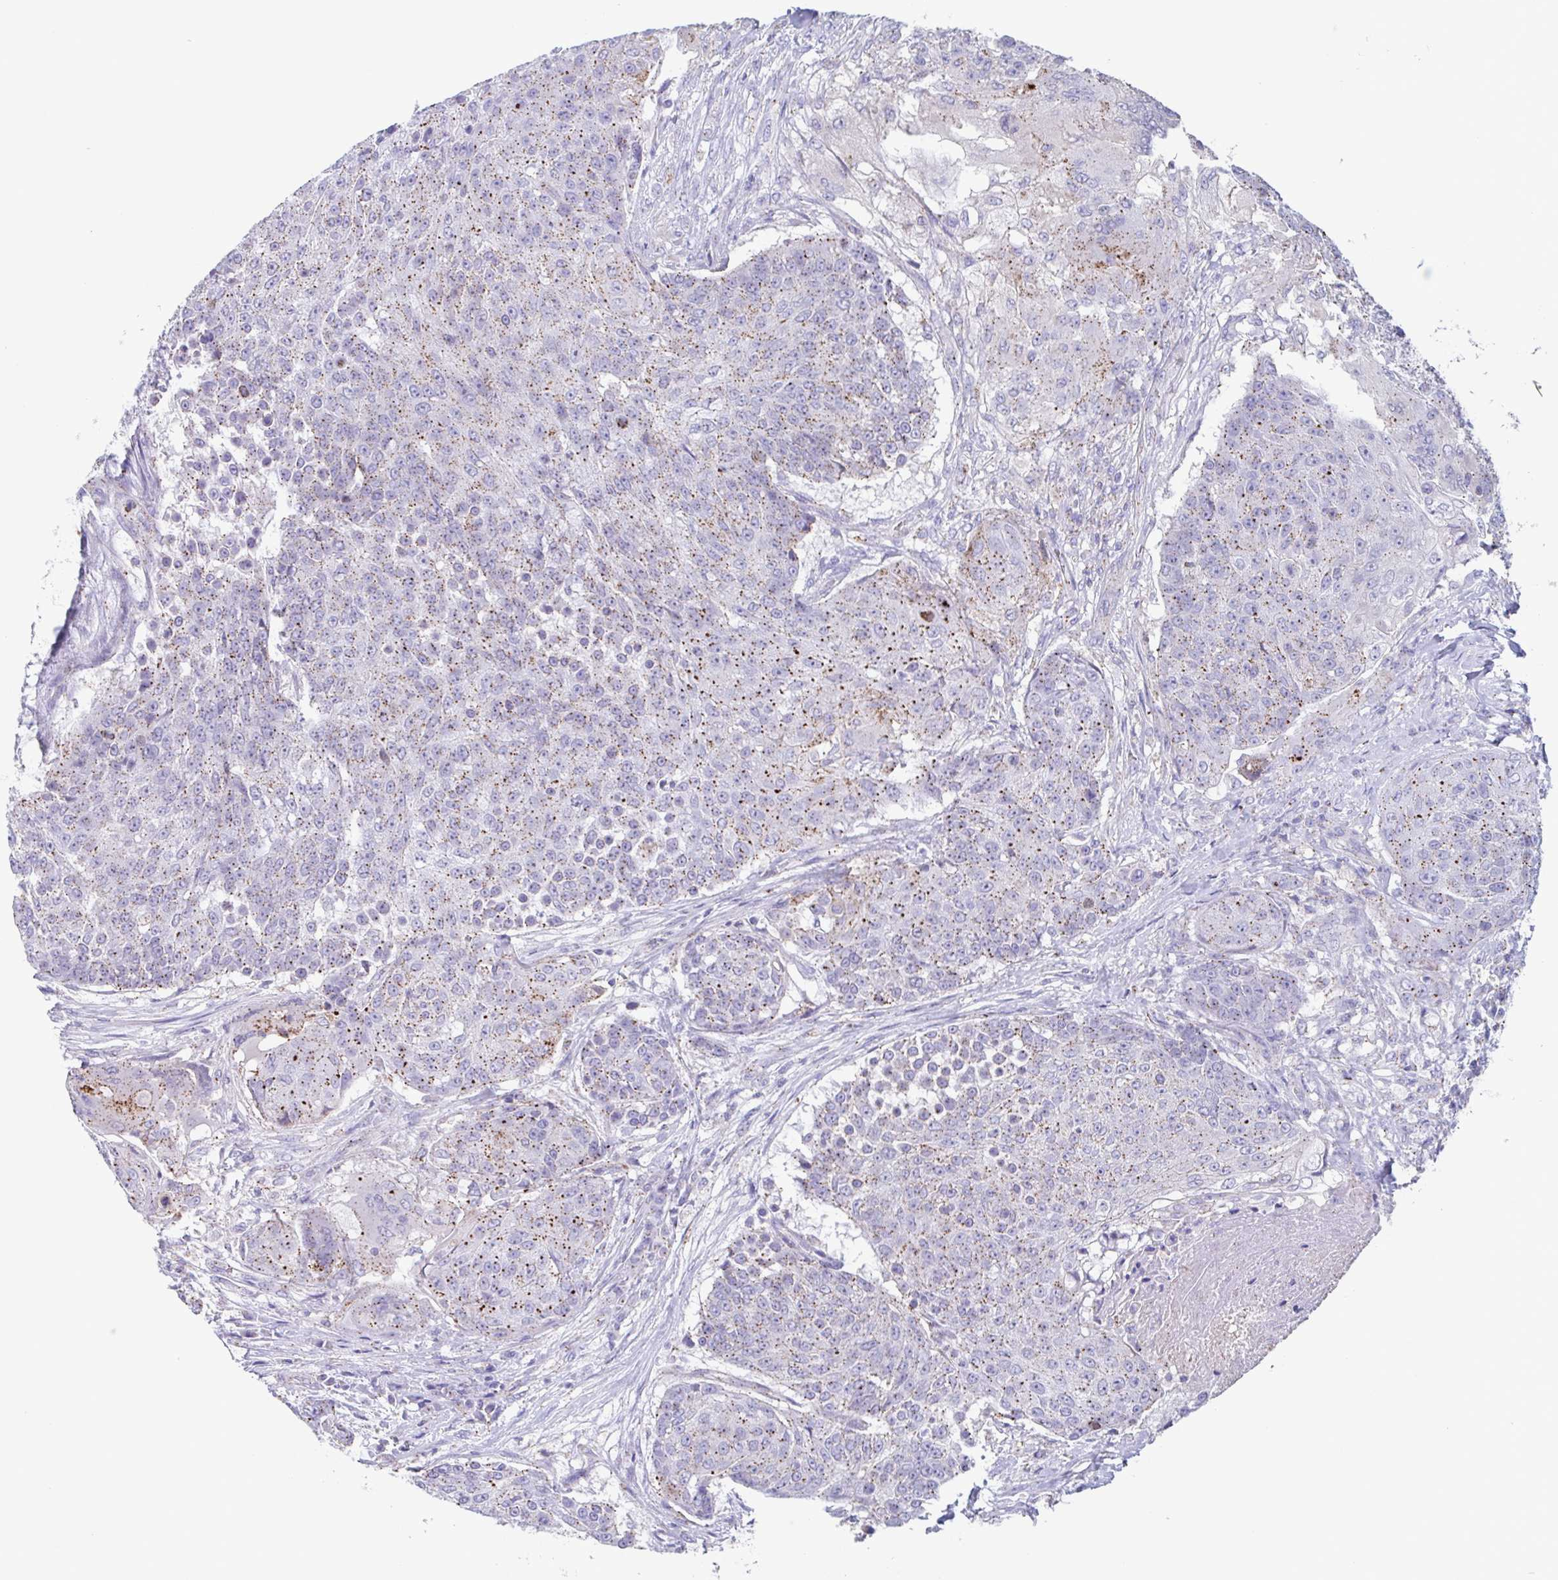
{"staining": {"intensity": "moderate", "quantity": ">75%", "location": "cytoplasmic/membranous"}, "tissue": "urothelial cancer", "cell_type": "Tumor cells", "image_type": "cancer", "snomed": [{"axis": "morphology", "description": "Urothelial carcinoma, High grade"}, {"axis": "topography", "description": "Urinary bladder"}], "caption": "A brown stain highlights moderate cytoplasmic/membranous positivity of a protein in urothelial carcinoma (high-grade) tumor cells.", "gene": "CHMP5", "patient": {"sex": "female", "age": 63}}